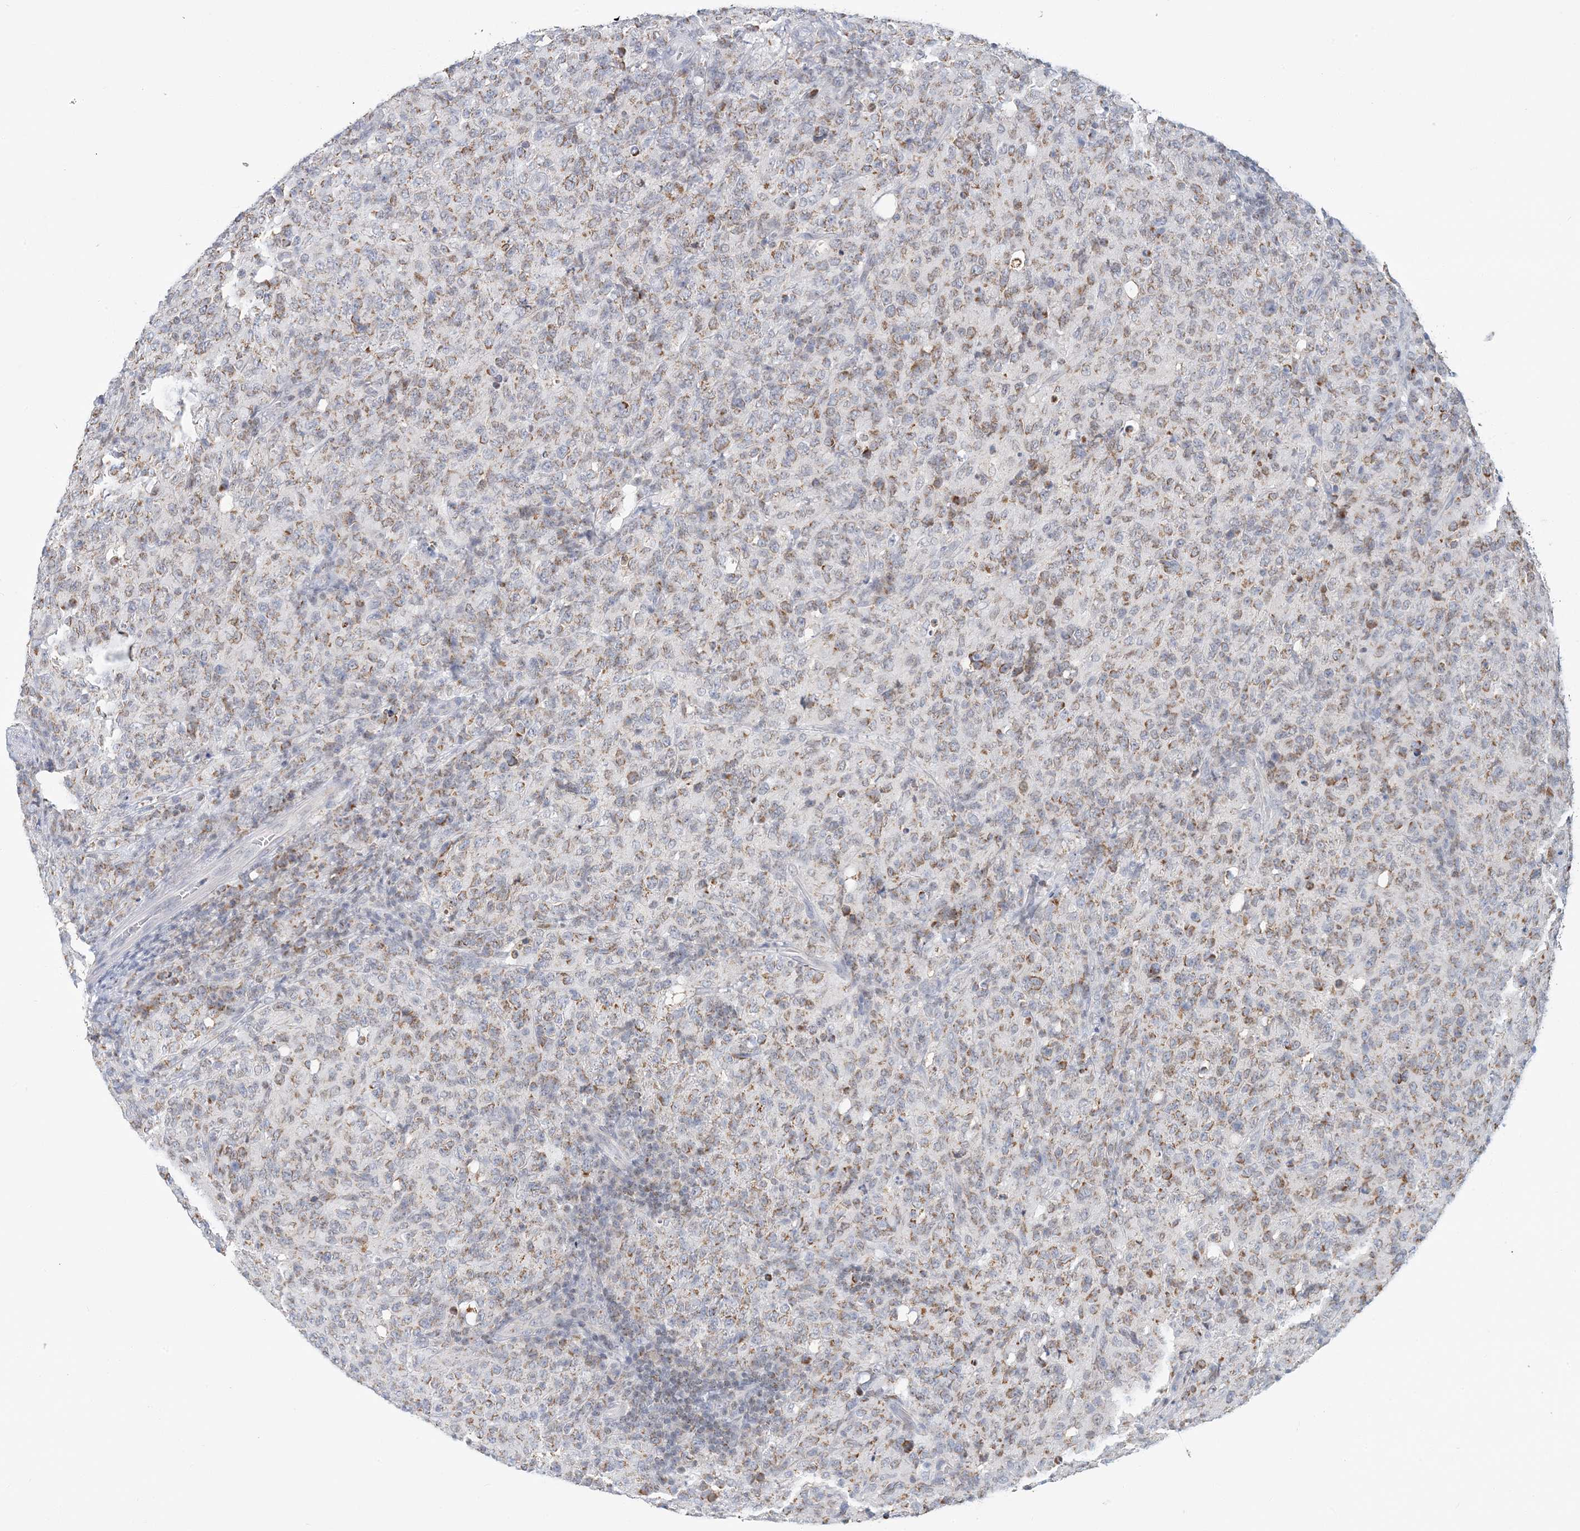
{"staining": {"intensity": "moderate", "quantity": "25%-75%", "location": "cytoplasmic/membranous"}, "tissue": "lymphoma", "cell_type": "Tumor cells", "image_type": "cancer", "snomed": [{"axis": "morphology", "description": "Malignant lymphoma, non-Hodgkin's type, High grade"}, {"axis": "topography", "description": "Tonsil"}], "caption": "Lymphoma tissue displays moderate cytoplasmic/membranous positivity in approximately 25%-75% of tumor cells Nuclei are stained in blue.", "gene": "BDH1", "patient": {"sex": "female", "age": 36}}